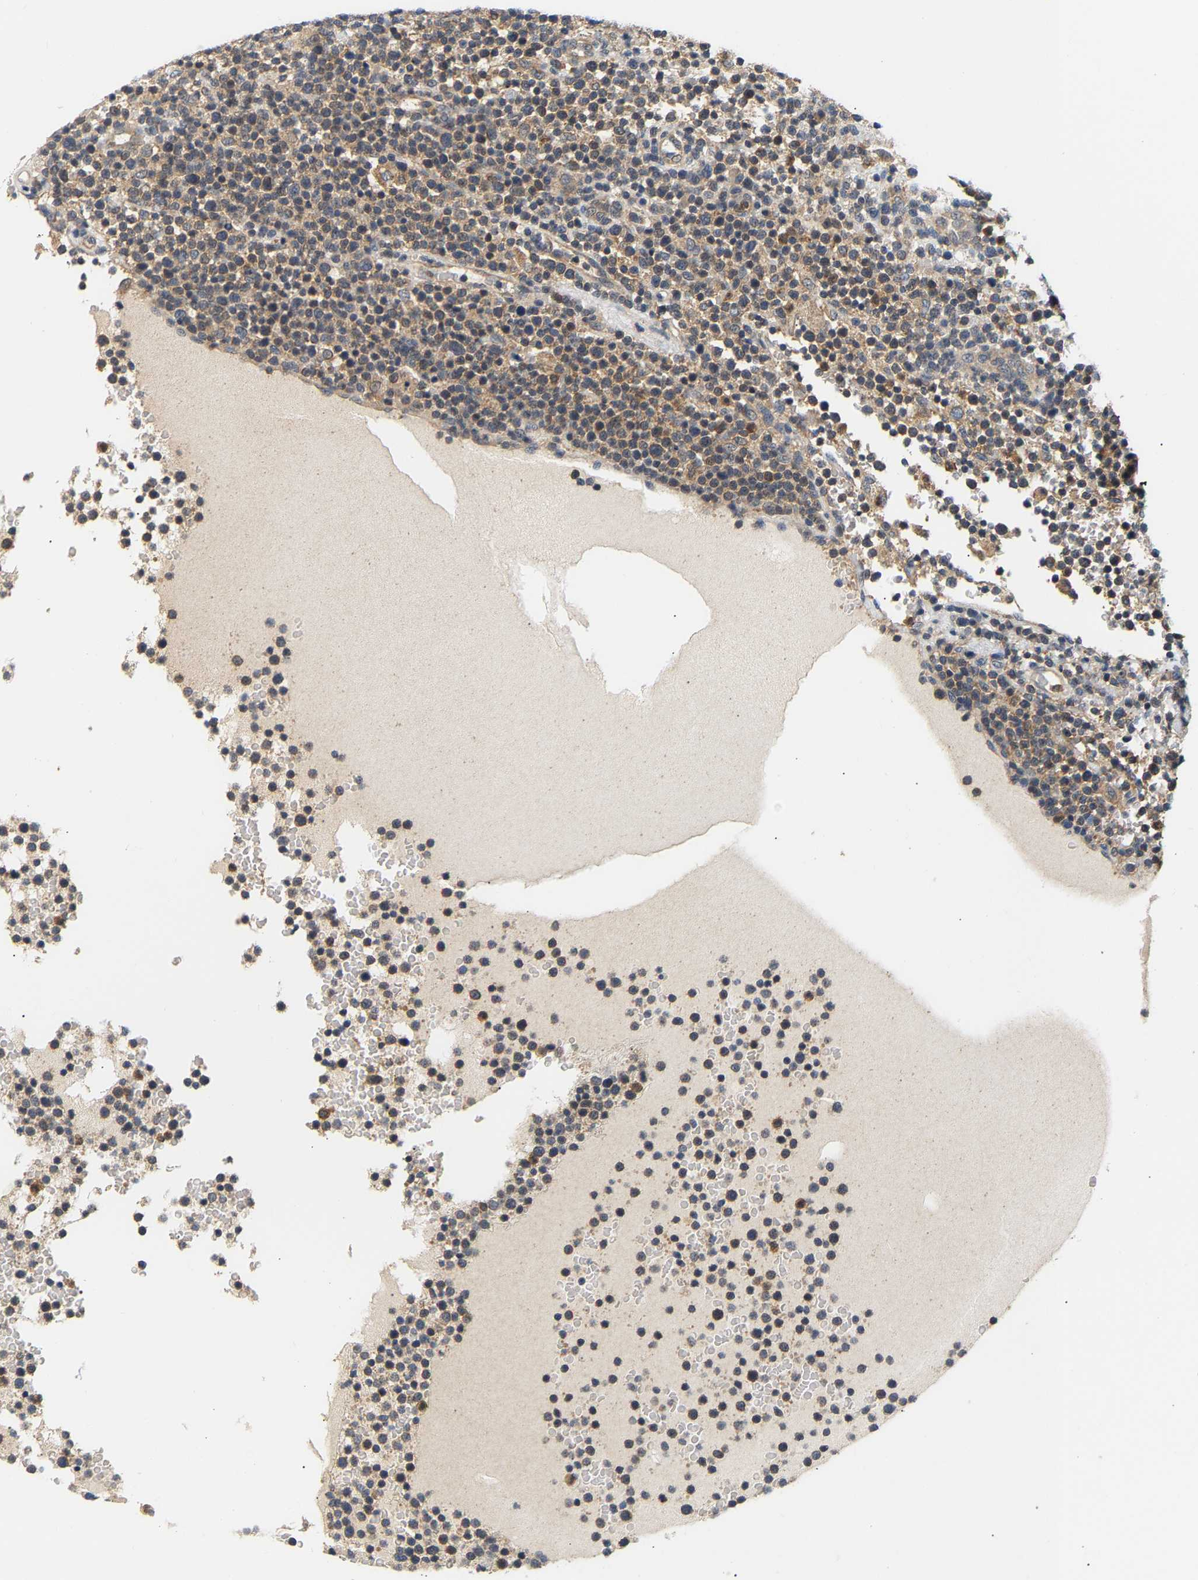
{"staining": {"intensity": "weak", "quantity": ">75%", "location": "cytoplasmic/membranous"}, "tissue": "lymphoma", "cell_type": "Tumor cells", "image_type": "cancer", "snomed": [{"axis": "morphology", "description": "Malignant lymphoma, non-Hodgkin's type, High grade"}, {"axis": "topography", "description": "Lymph node"}], "caption": "This image exhibits IHC staining of human high-grade malignant lymphoma, non-Hodgkin's type, with low weak cytoplasmic/membranous expression in approximately >75% of tumor cells.", "gene": "PPID", "patient": {"sex": "male", "age": 61}}